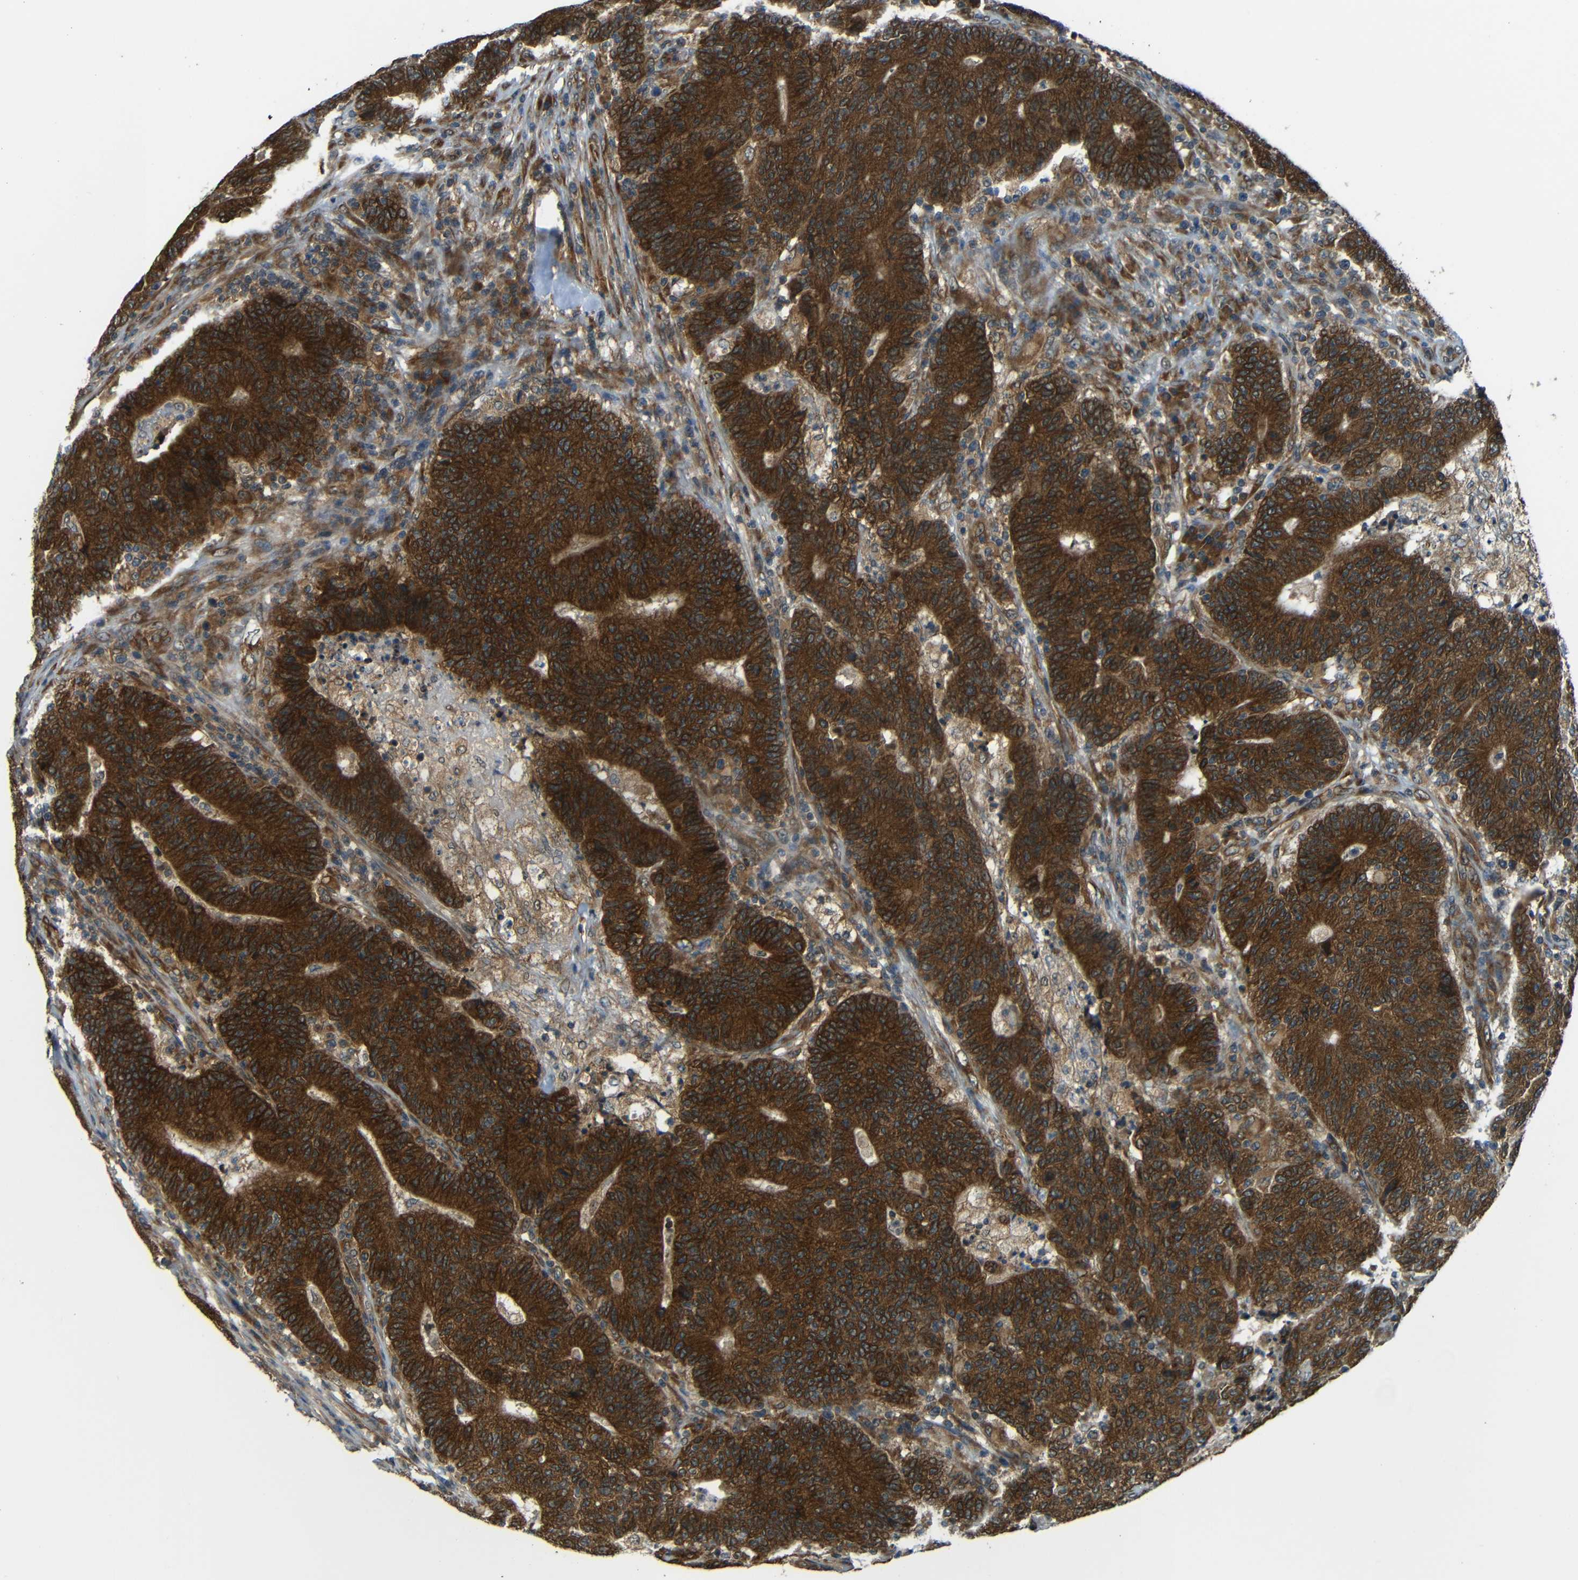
{"staining": {"intensity": "strong", "quantity": ">75%", "location": "cytoplasmic/membranous"}, "tissue": "colorectal cancer", "cell_type": "Tumor cells", "image_type": "cancer", "snomed": [{"axis": "morphology", "description": "Normal tissue, NOS"}, {"axis": "morphology", "description": "Adenocarcinoma, NOS"}, {"axis": "topography", "description": "Colon"}], "caption": "Protein staining by immunohistochemistry (IHC) shows strong cytoplasmic/membranous expression in approximately >75% of tumor cells in colorectal cancer (adenocarcinoma).", "gene": "VAPB", "patient": {"sex": "female", "age": 75}}